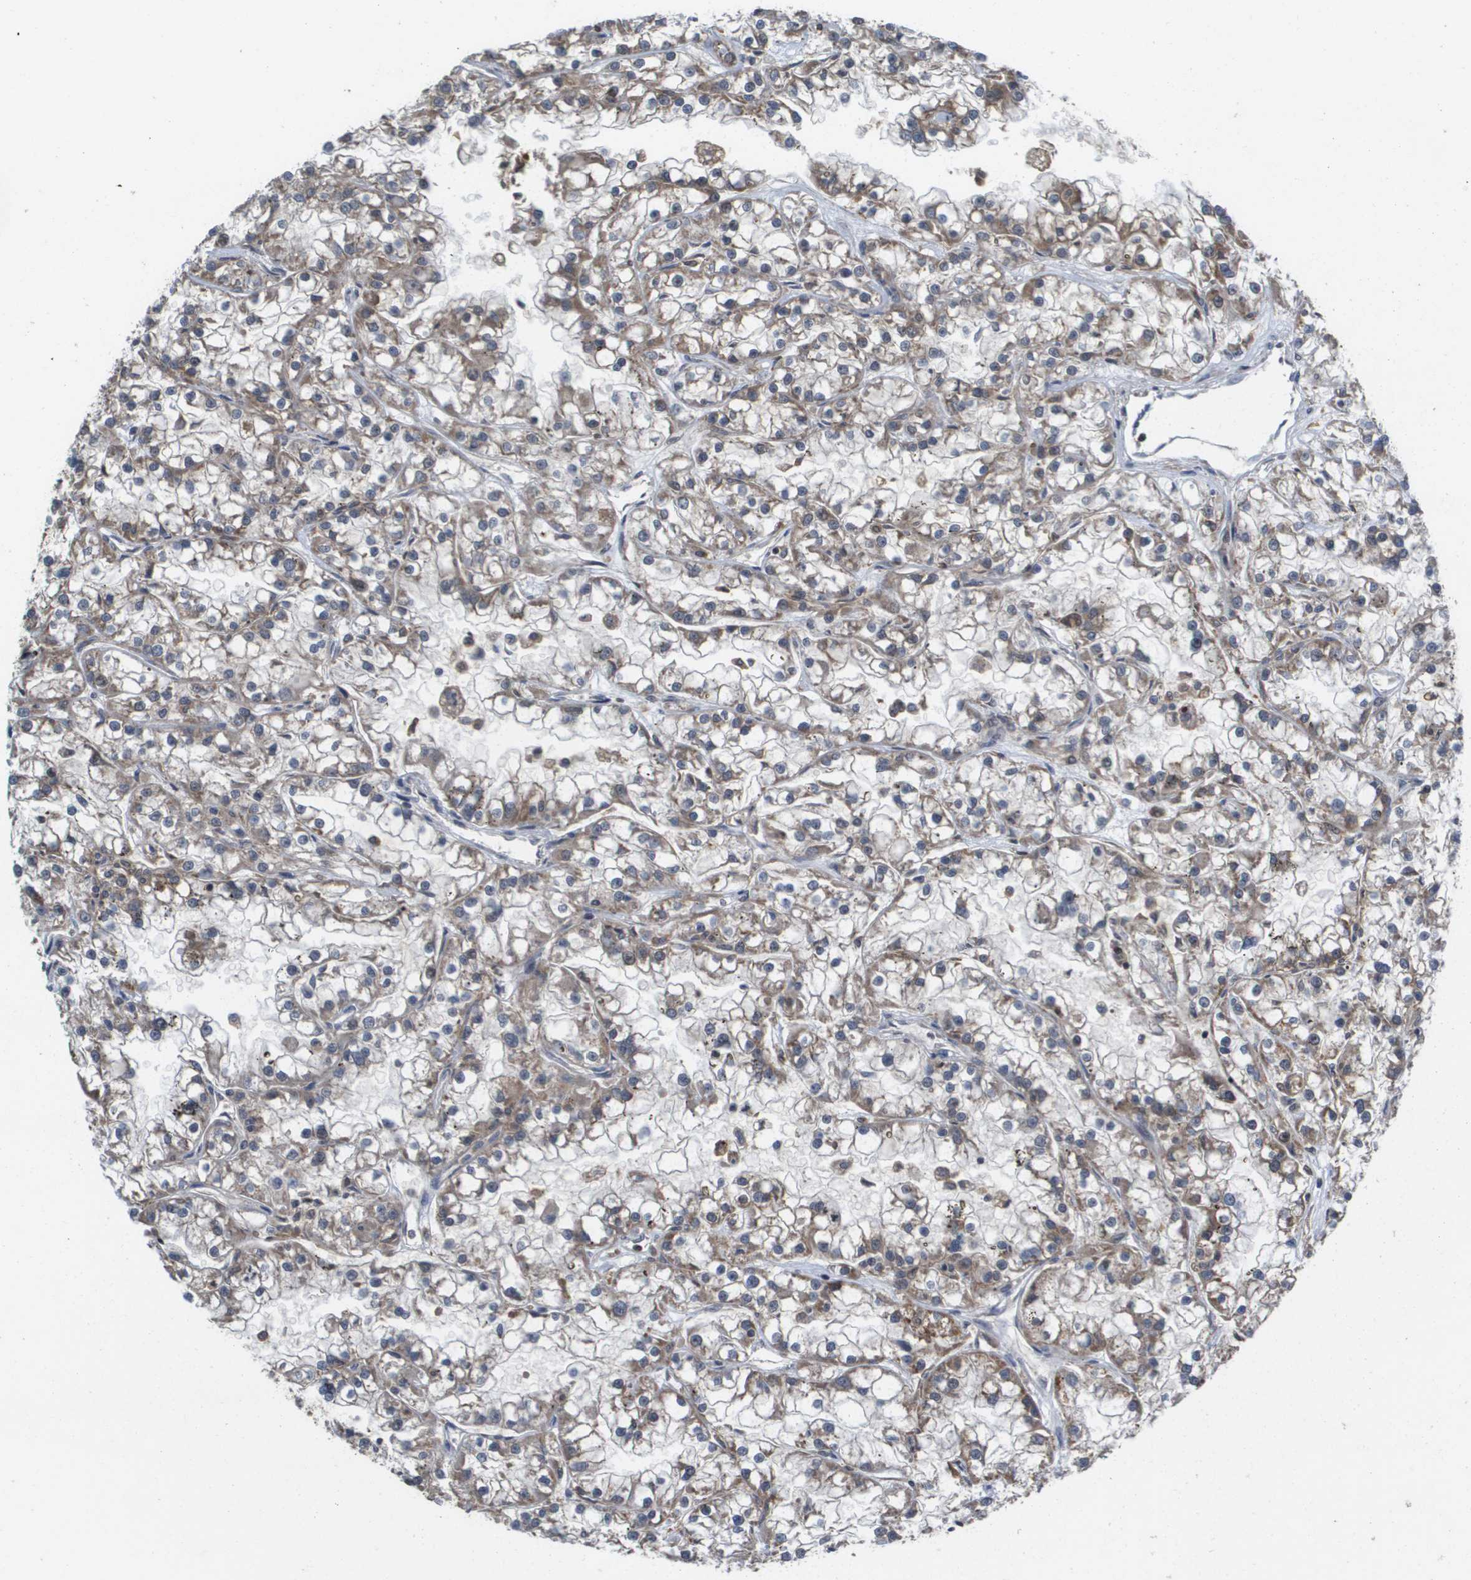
{"staining": {"intensity": "weak", "quantity": ">75%", "location": "cytoplasmic/membranous"}, "tissue": "renal cancer", "cell_type": "Tumor cells", "image_type": "cancer", "snomed": [{"axis": "morphology", "description": "Adenocarcinoma, NOS"}, {"axis": "topography", "description": "Kidney"}], "caption": "A histopathology image of renal cancer stained for a protein displays weak cytoplasmic/membranous brown staining in tumor cells.", "gene": "RBM38", "patient": {"sex": "female", "age": 52}}